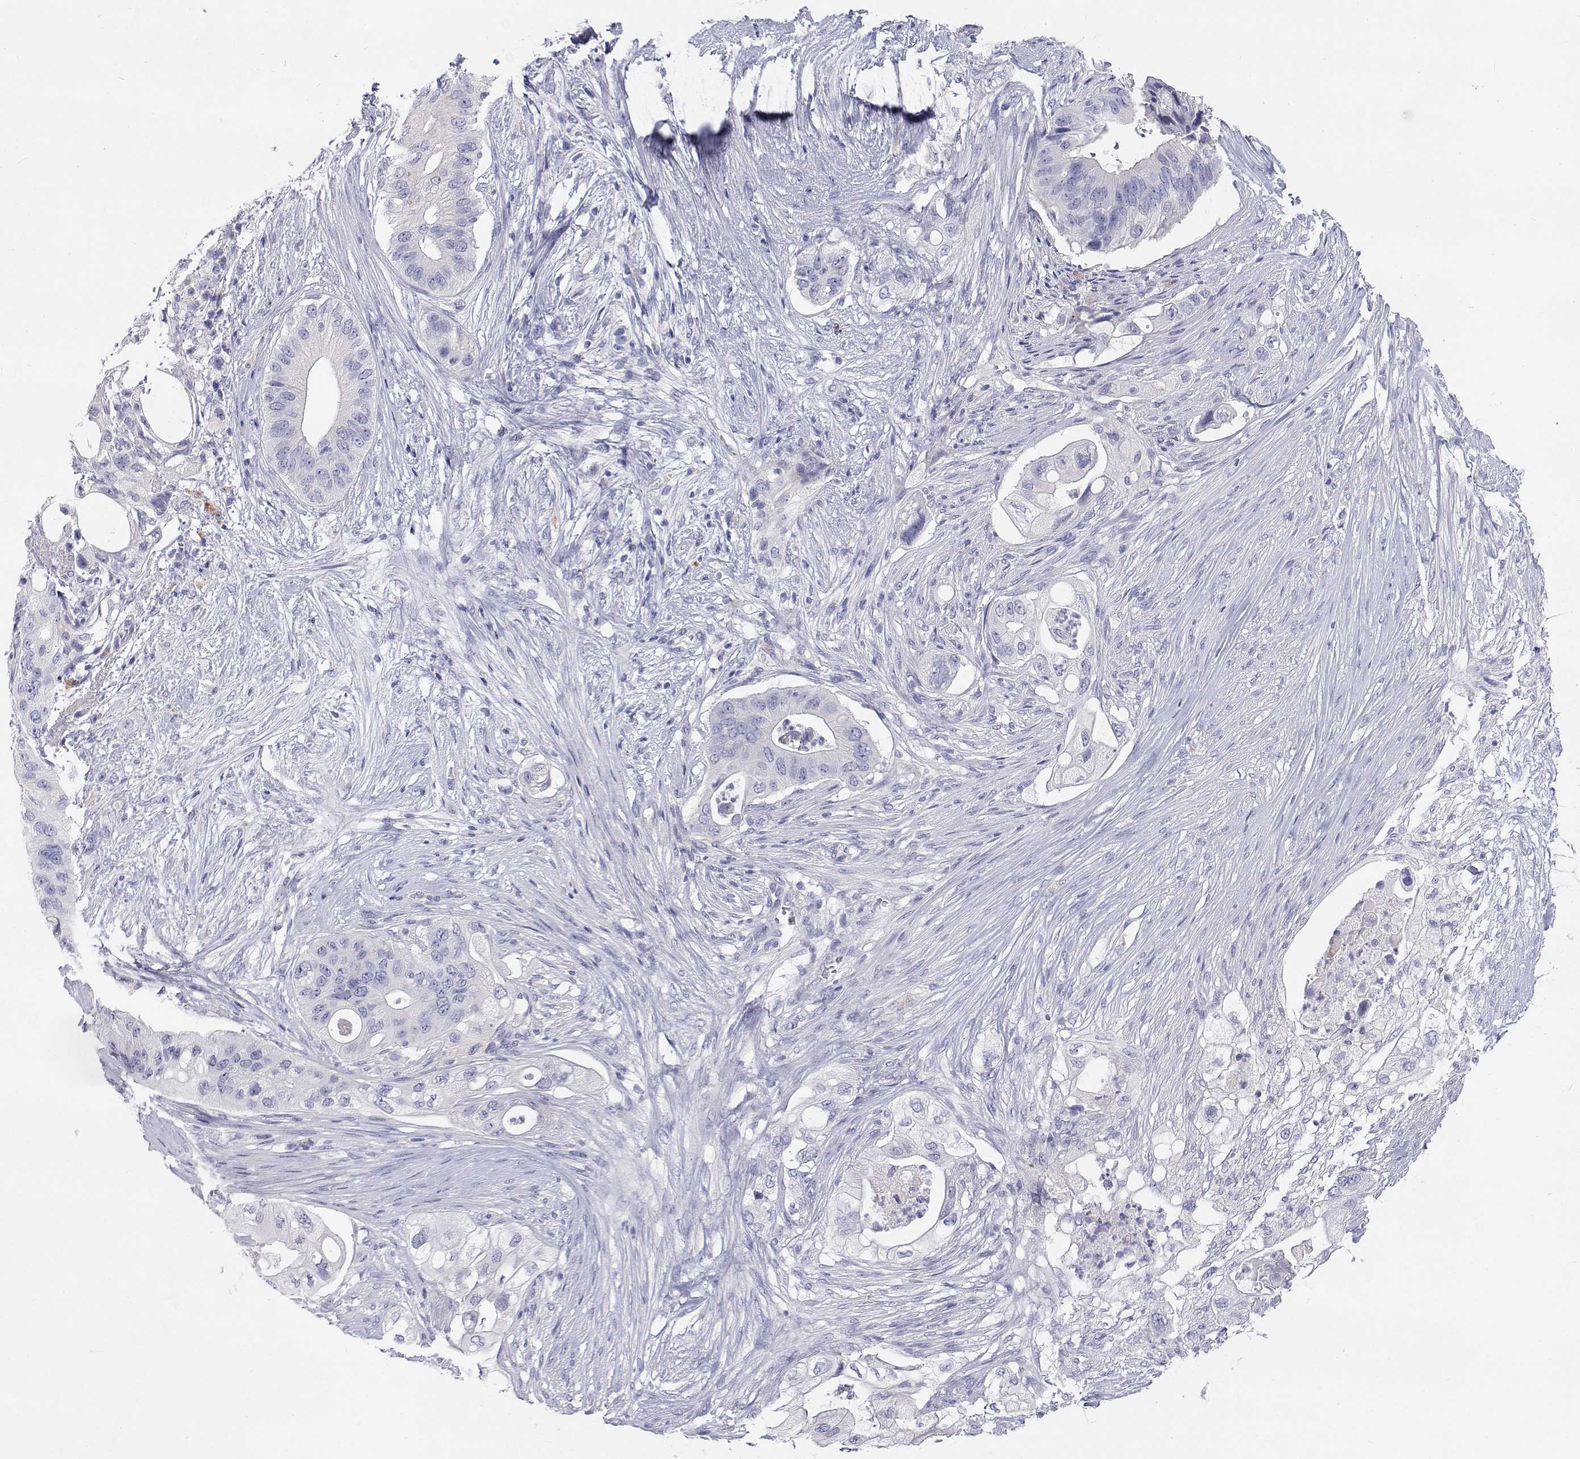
{"staining": {"intensity": "negative", "quantity": "none", "location": "none"}, "tissue": "pancreatic cancer", "cell_type": "Tumor cells", "image_type": "cancer", "snomed": [{"axis": "morphology", "description": "Adenocarcinoma, NOS"}, {"axis": "topography", "description": "Pancreas"}], "caption": "DAB immunohistochemical staining of adenocarcinoma (pancreatic) demonstrates no significant positivity in tumor cells.", "gene": "NCR2", "patient": {"sex": "female", "age": 72}}